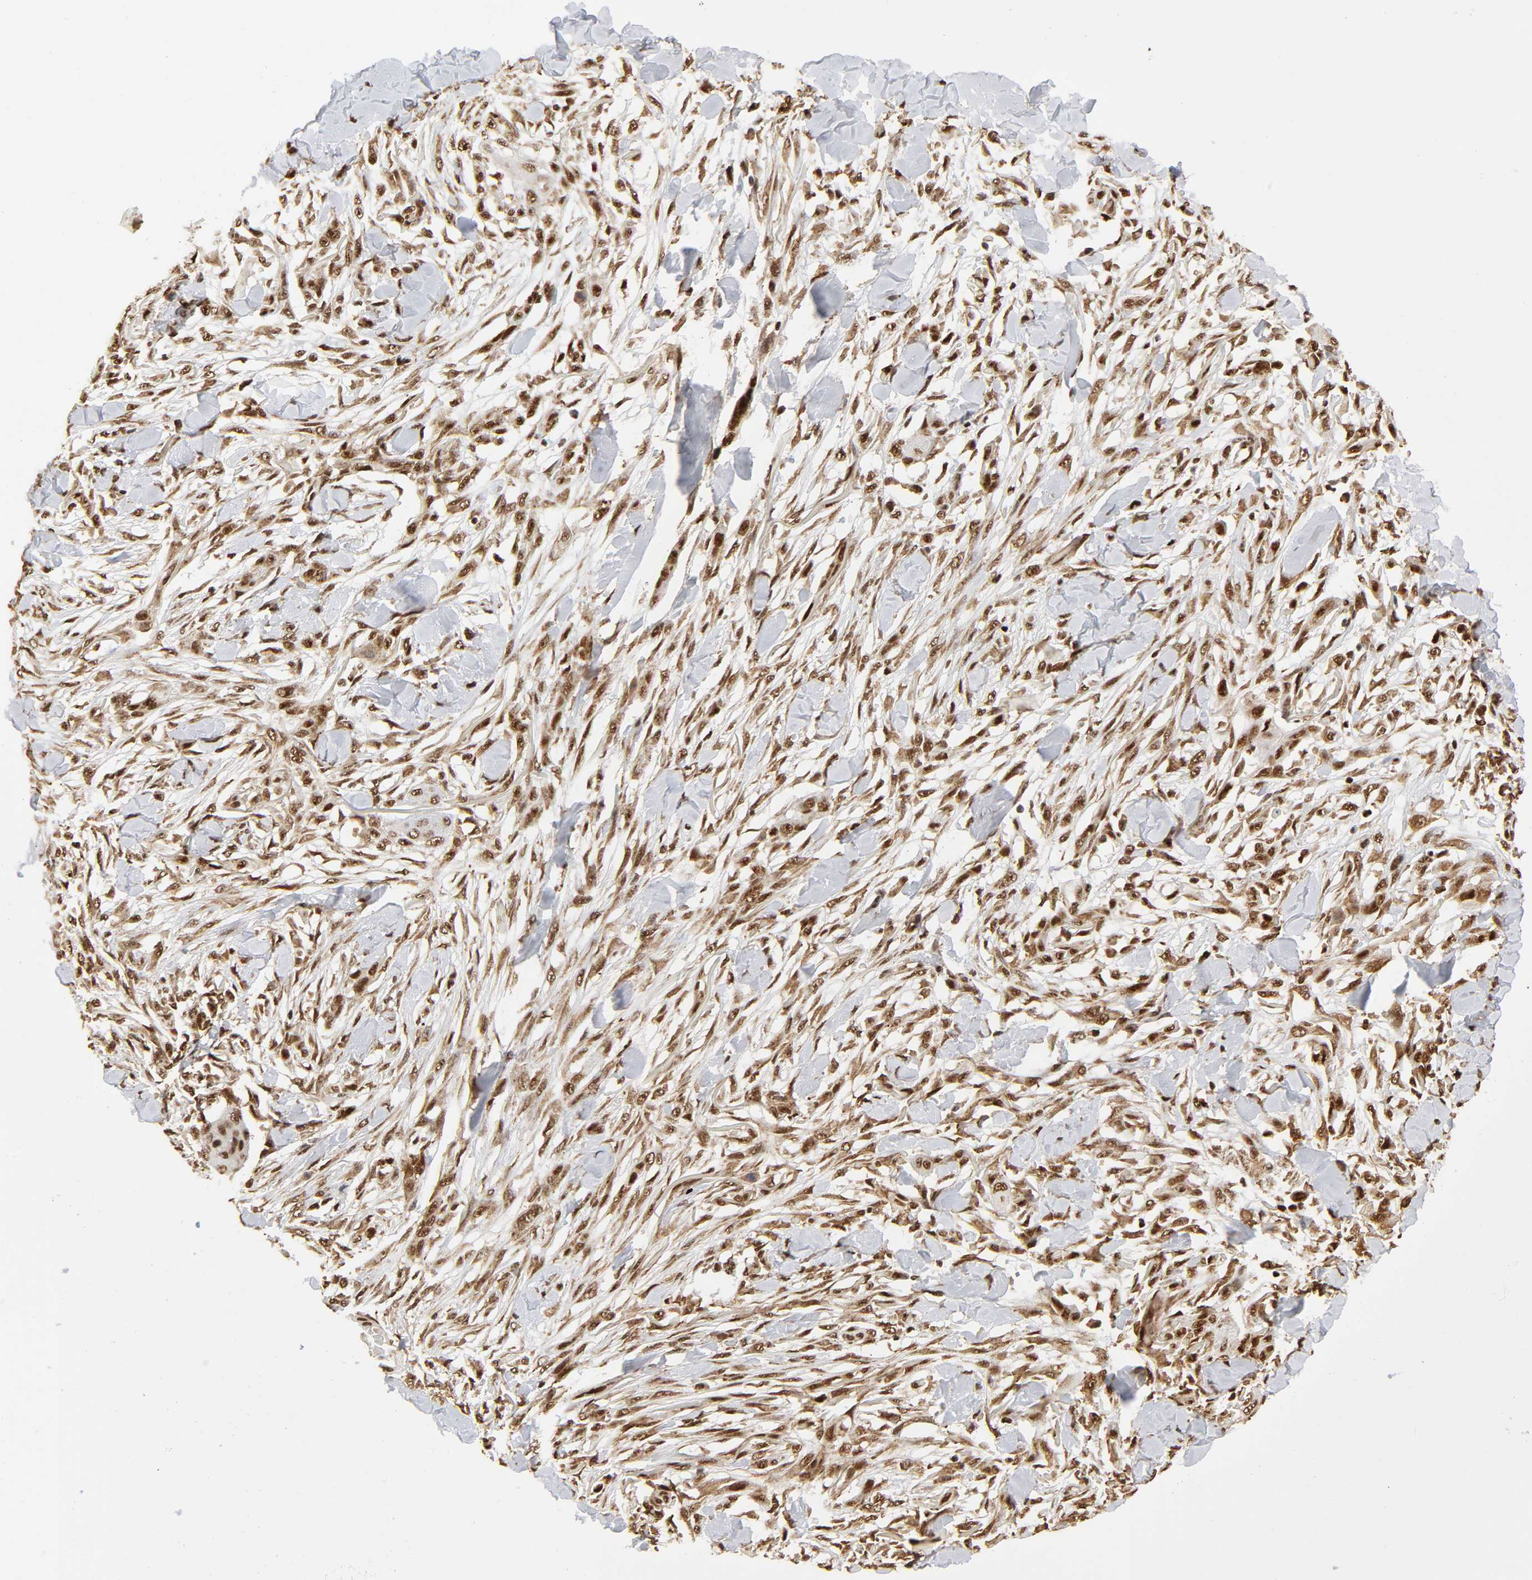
{"staining": {"intensity": "strong", "quantity": ">75%", "location": "cytoplasmic/membranous,nuclear"}, "tissue": "skin cancer", "cell_type": "Tumor cells", "image_type": "cancer", "snomed": [{"axis": "morphology", "description": "Normal tissue, NOS"}, {"axis": "morphology", "description": "Squamous cell carcinoma, NOS"}, {"axis": "topography", "description": "Skin"}], "caption": "Skin cancer (squamous cell carcinoma) tissue reveals strong cytoplasmic/membranous and nuclear positivity in approximately >75% of tumor cells, visualized by immunohistochemistry.", "gene": "RNF122", "patient": {"sex": "female", "age": 59}}